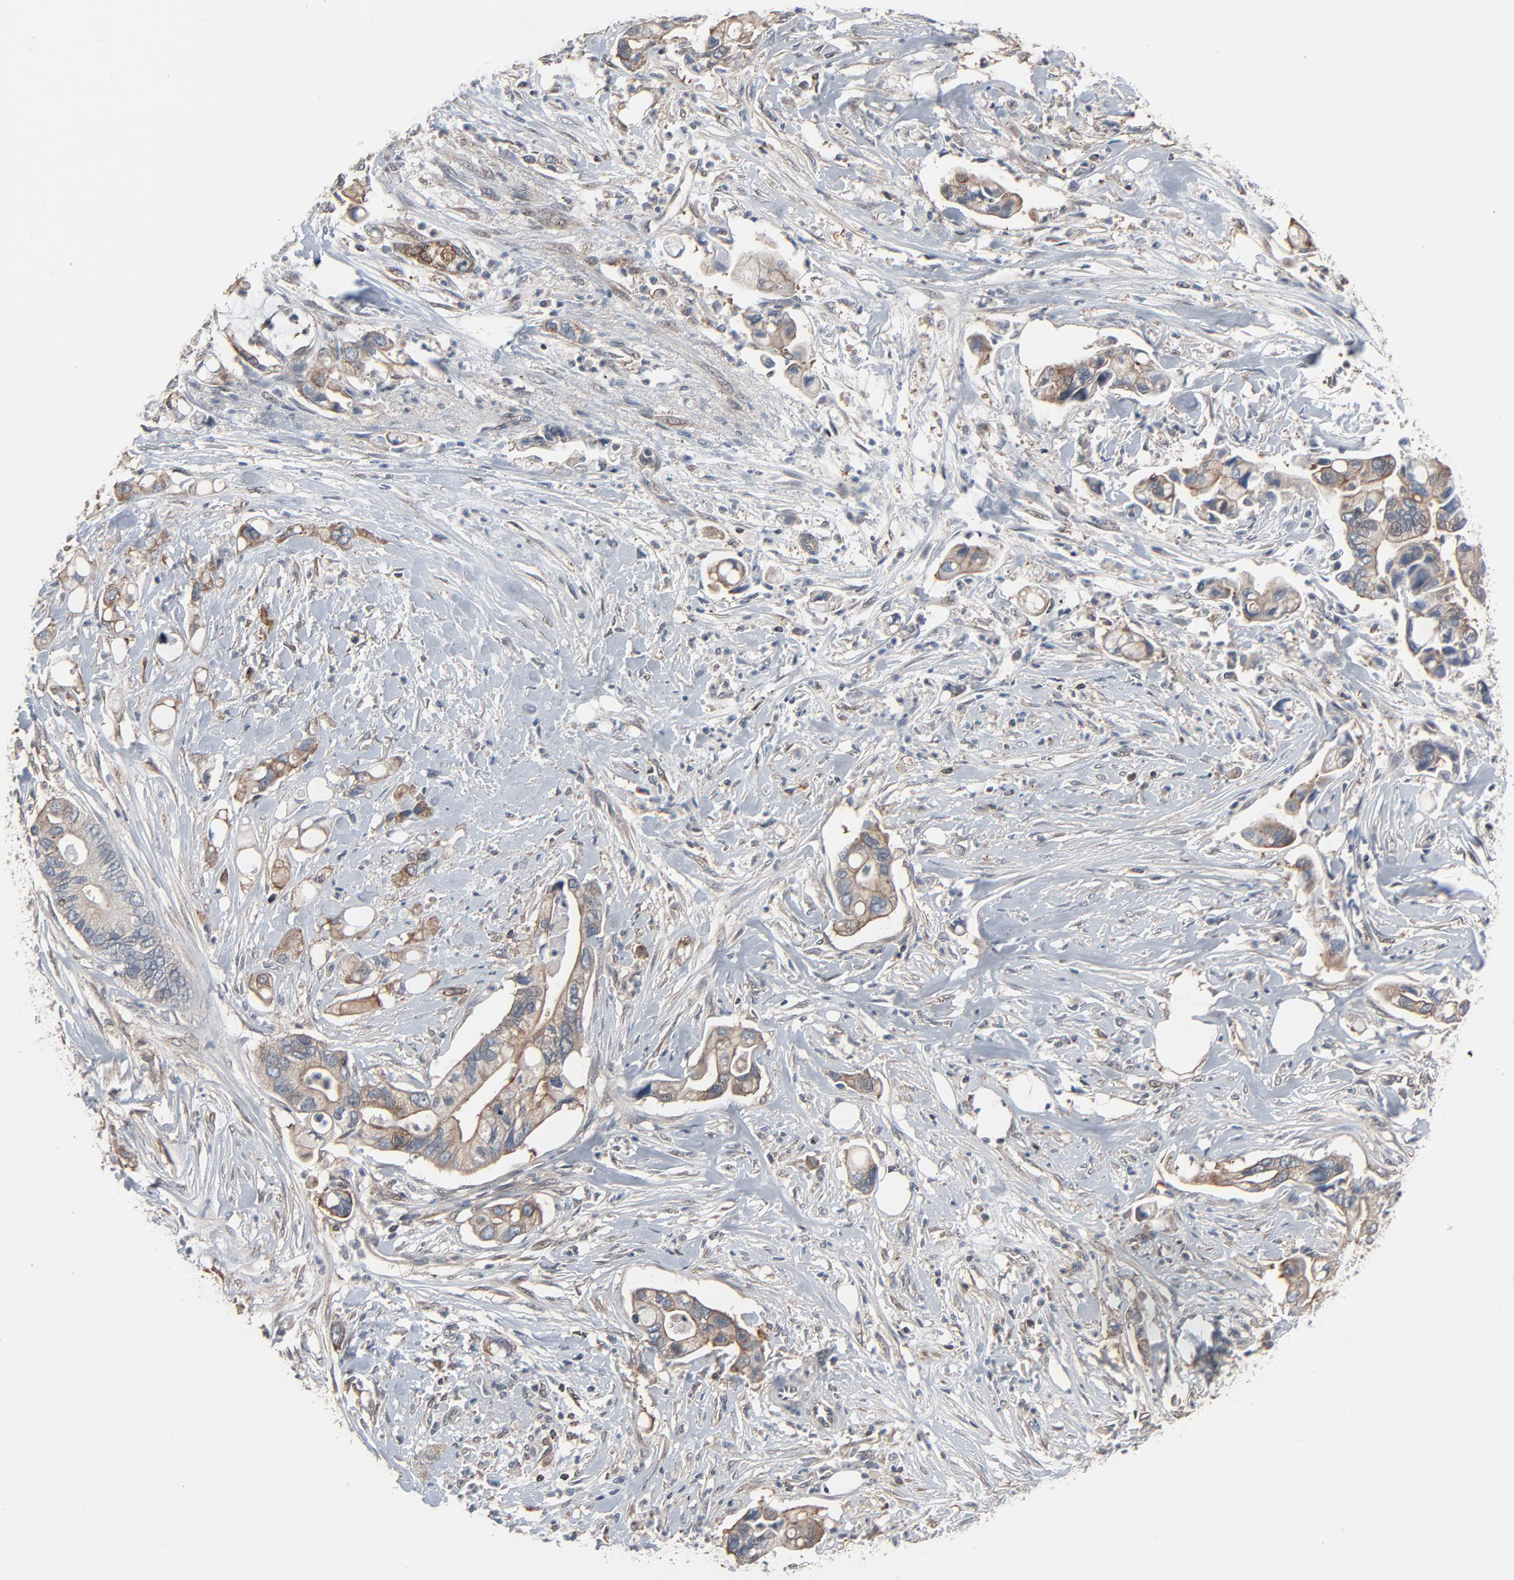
{"staining": {"intensity": "weak", "quantity": "<25%", "location": "cytoplasmic/membranous"}, "tissue": "pancreatic cancer", "cell_type": "Tumor cells", "image_type": "cancer", "snomed": [{"axis": "morphology", "description": "Adenocarcinoma, NOS"}, {"axis": "topography", "description": "Pancreas"}], "caption": "A histopathology image of pancreatic cancer stained for a protein demonstrates no brown staining in tumor cells.", "gene": "OPTN", "patient": {"sex": "male", "age": 70}}